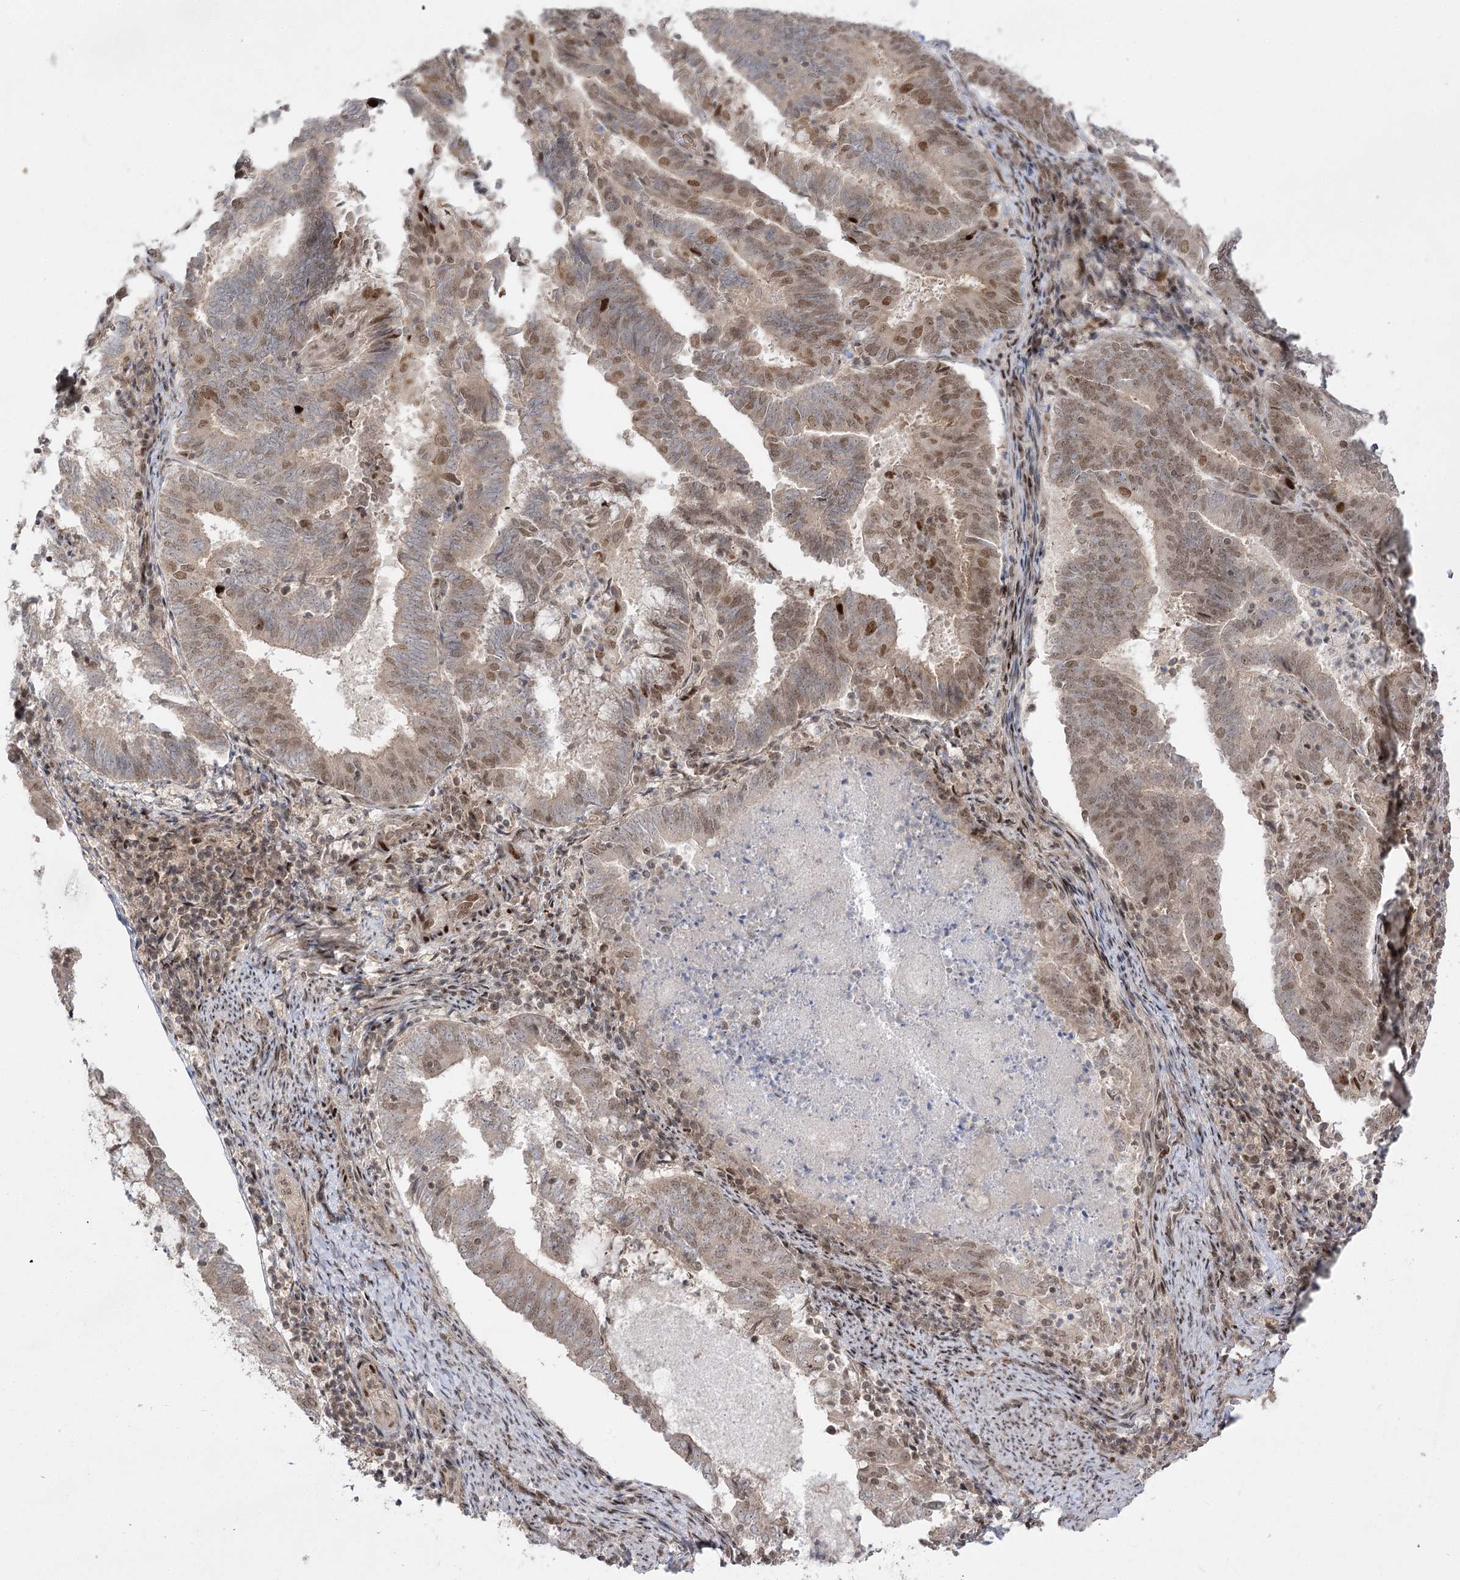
{"staining": {"intensity": "moderate", "quantity": "25%-75%", "location": "nuclear"}, "tissue": "endometrial cancer", "cell_type": "Tumor cells", "image_type": "cancer", "snomed": [{"axis": "morphology", "description": "Adenocarcinoma, NOS"}, {"axis": "topography", "description": "Endometrium"}], "caption": "Tumor cells demonstrate moderate nuclear staining in about 25%-75% of cells in endometrial cancer.", "gene": "HELQ", "patient": {"sex": "female", "age": 80}}